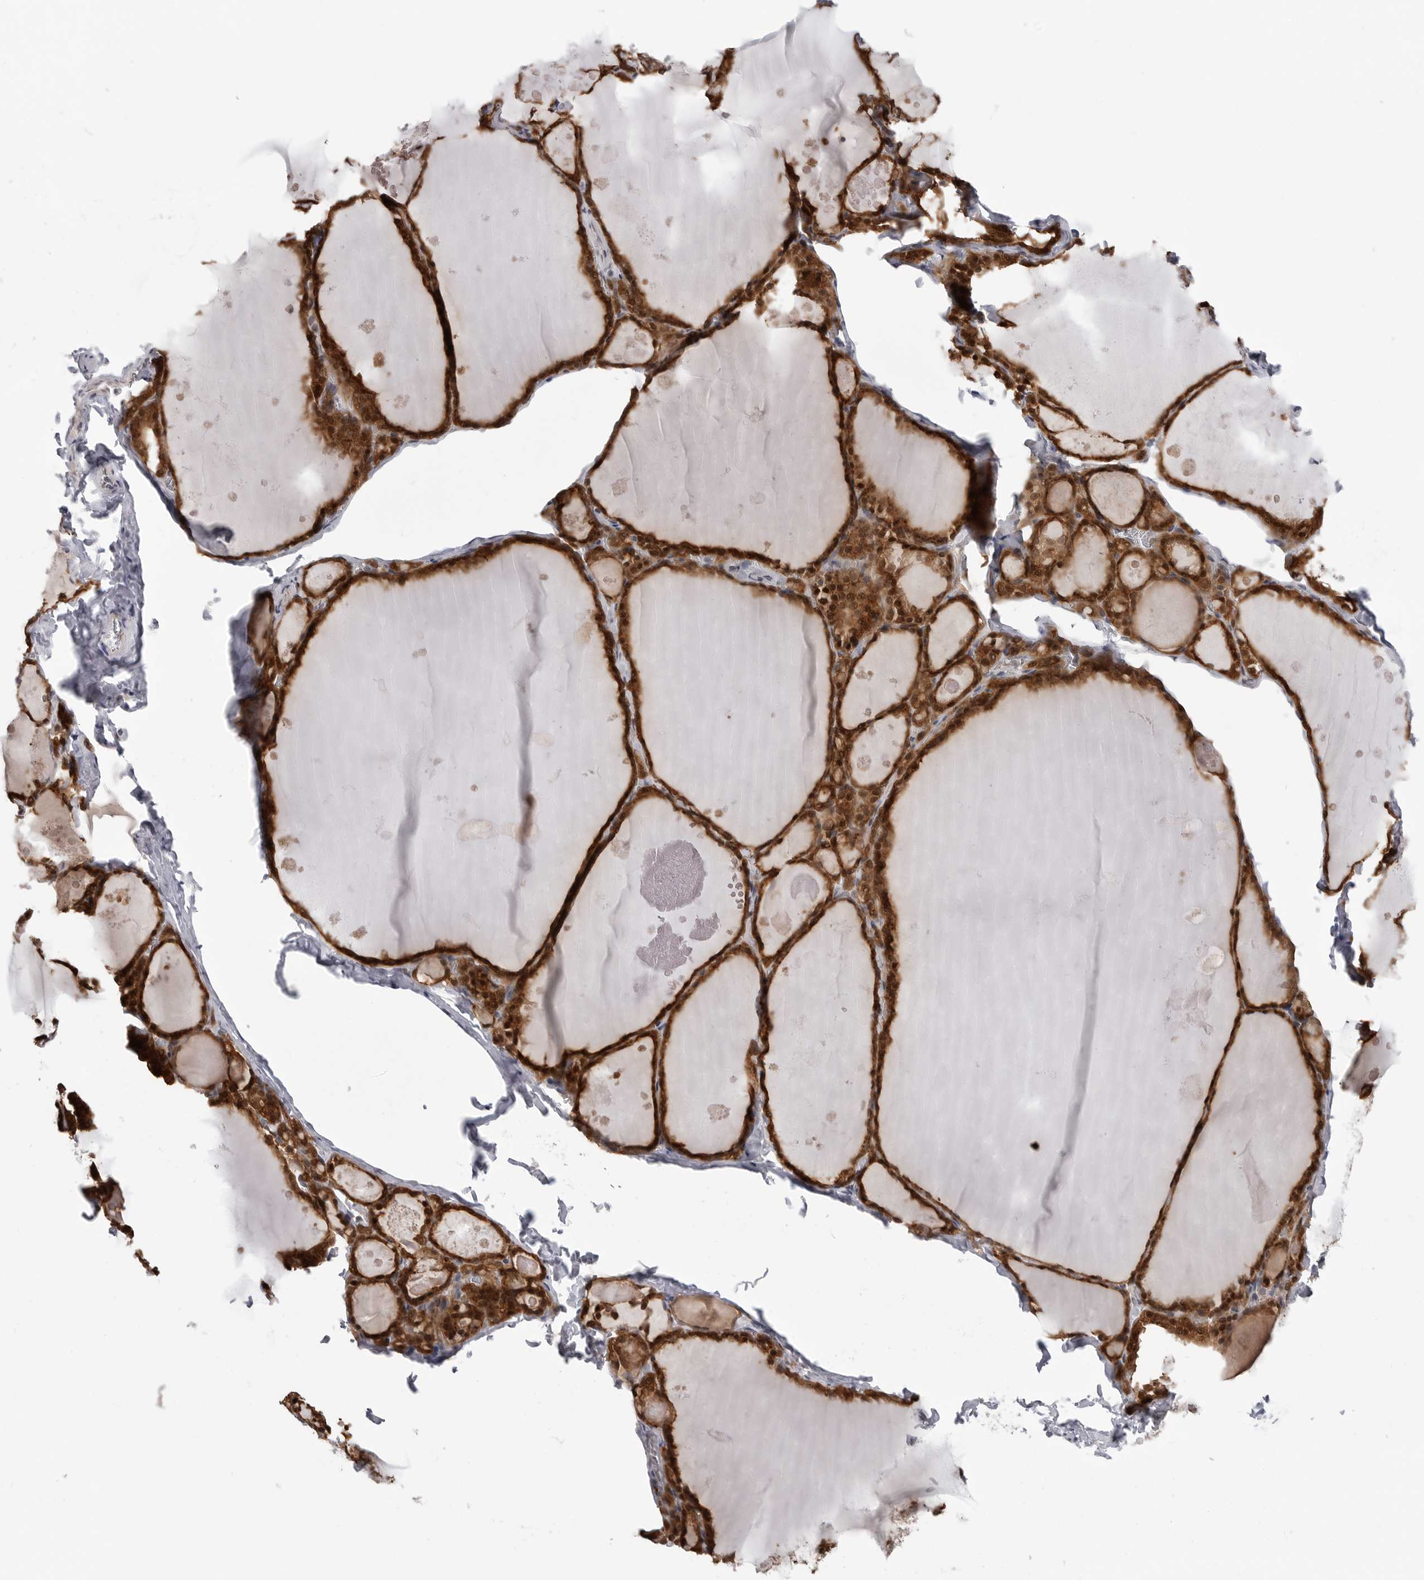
{"staining": {"intensity": "strong", "quantity": ">75%", "location": "cytoplasmic/membranous,nuclear"}, "tissue": "thyroid gland", "cell_type": "Glandular cells", "image_type": "normal", "snomed": [{"axis": "morphology", "description": "Normal tissue, NOS"}, {"axis": "topography", "description": "Thyroid gland"}], "caption": "The histopathology image exhibits immunohistochemical staining of normal thyroid gland. There is strong cytoplasmic/membranous,nuclear positivity is present in about >75% of glandular cells.", "gene": "PNPO", "patient": {"sex": "male", "age": 56}}